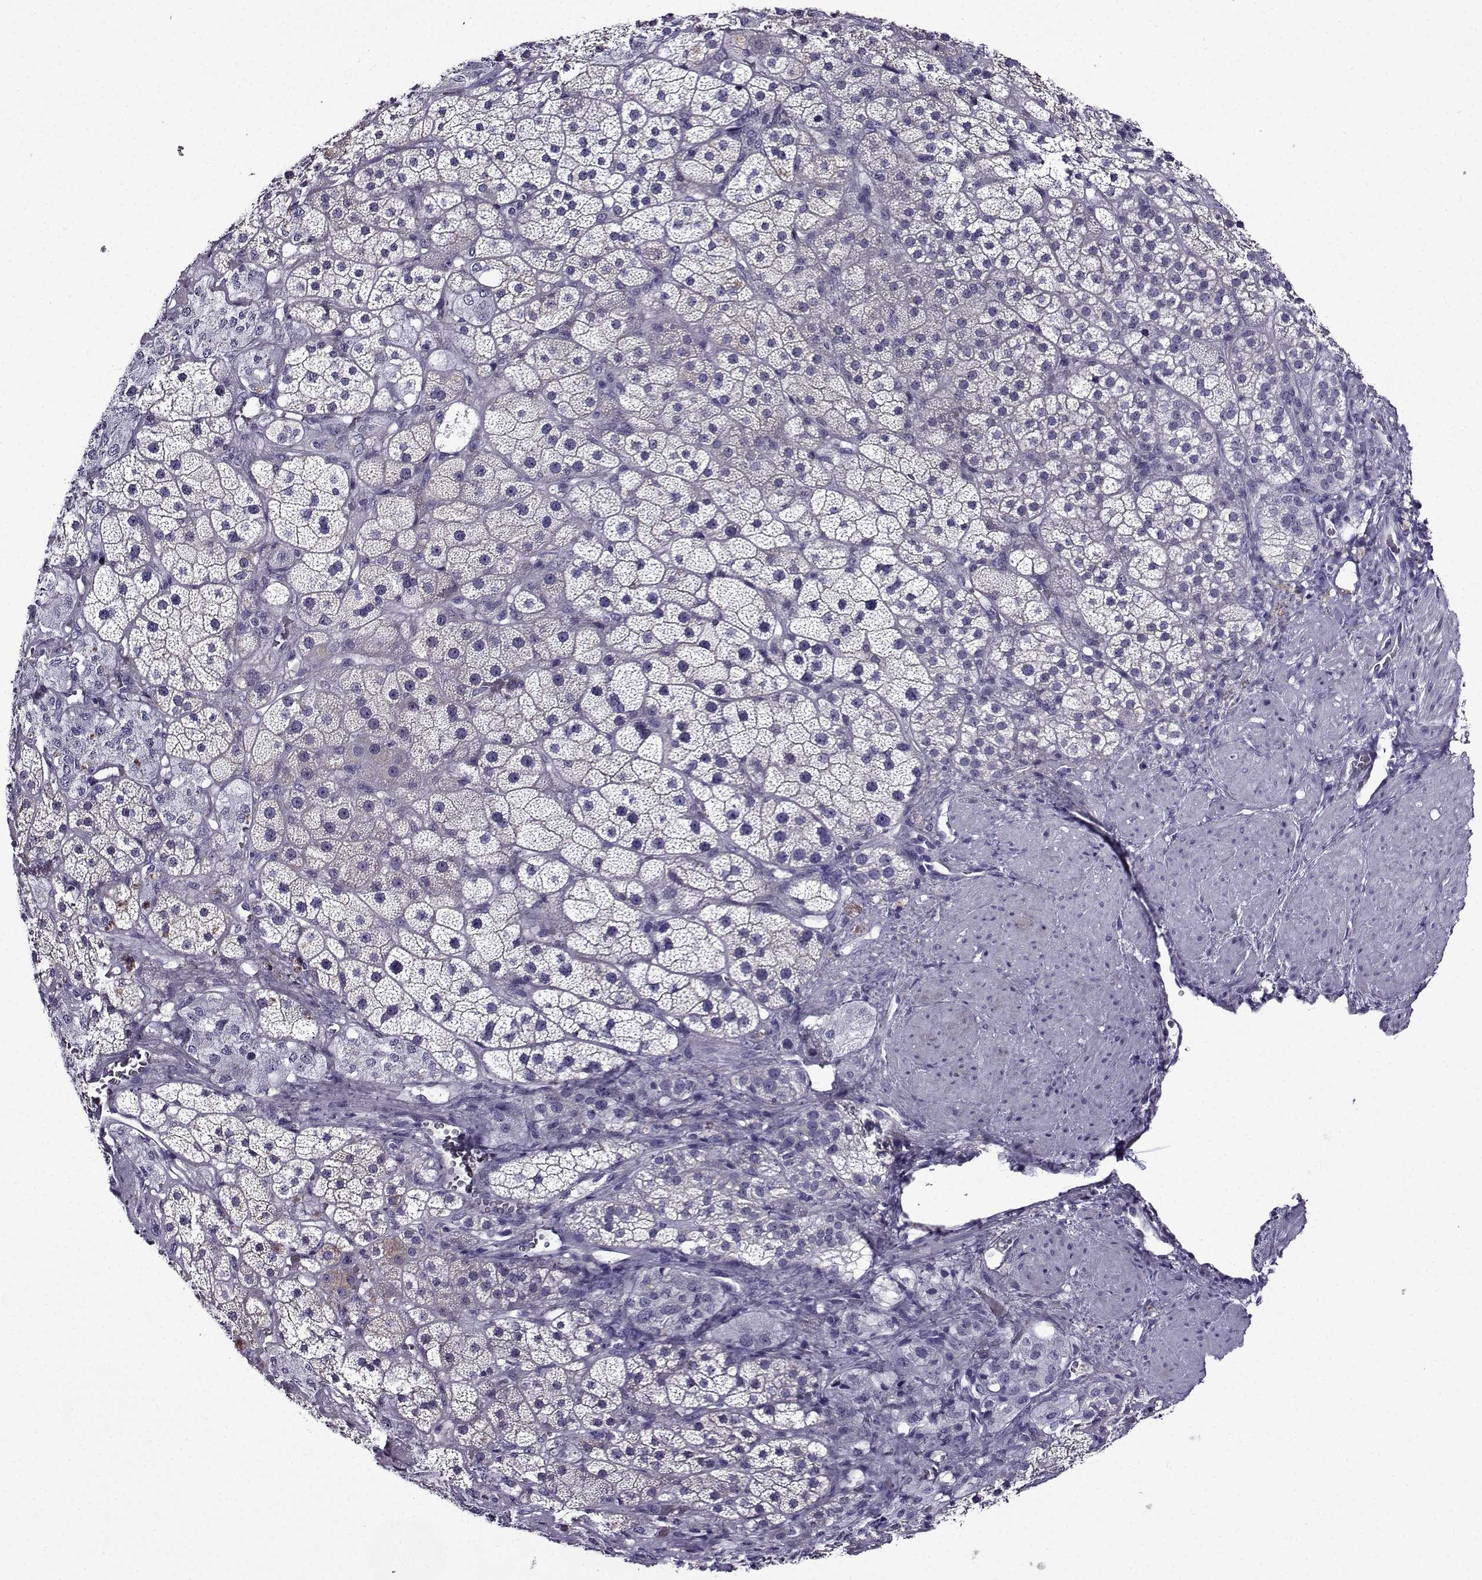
{"staining": {"intensity": "negative", "quantity": "none", "location": "none"}, "tissue": "adrenal gland", "cell_type": "Glandular cells", "image_type": "normal", "snomed": [{"axis": "morphology", "description": "Normal tissue, NOS"}, {"axis": "topography", "description": "Adrenal gland"}], "caption": "Glandular cells show no significant protein staining in unremarkable adrenal gland. (DAB (3,3'-diaminobenzidine) immunohistochemistry, high magnification).", "gene": "TMEM266", "patient": {"sex": "male", "age": 57}}